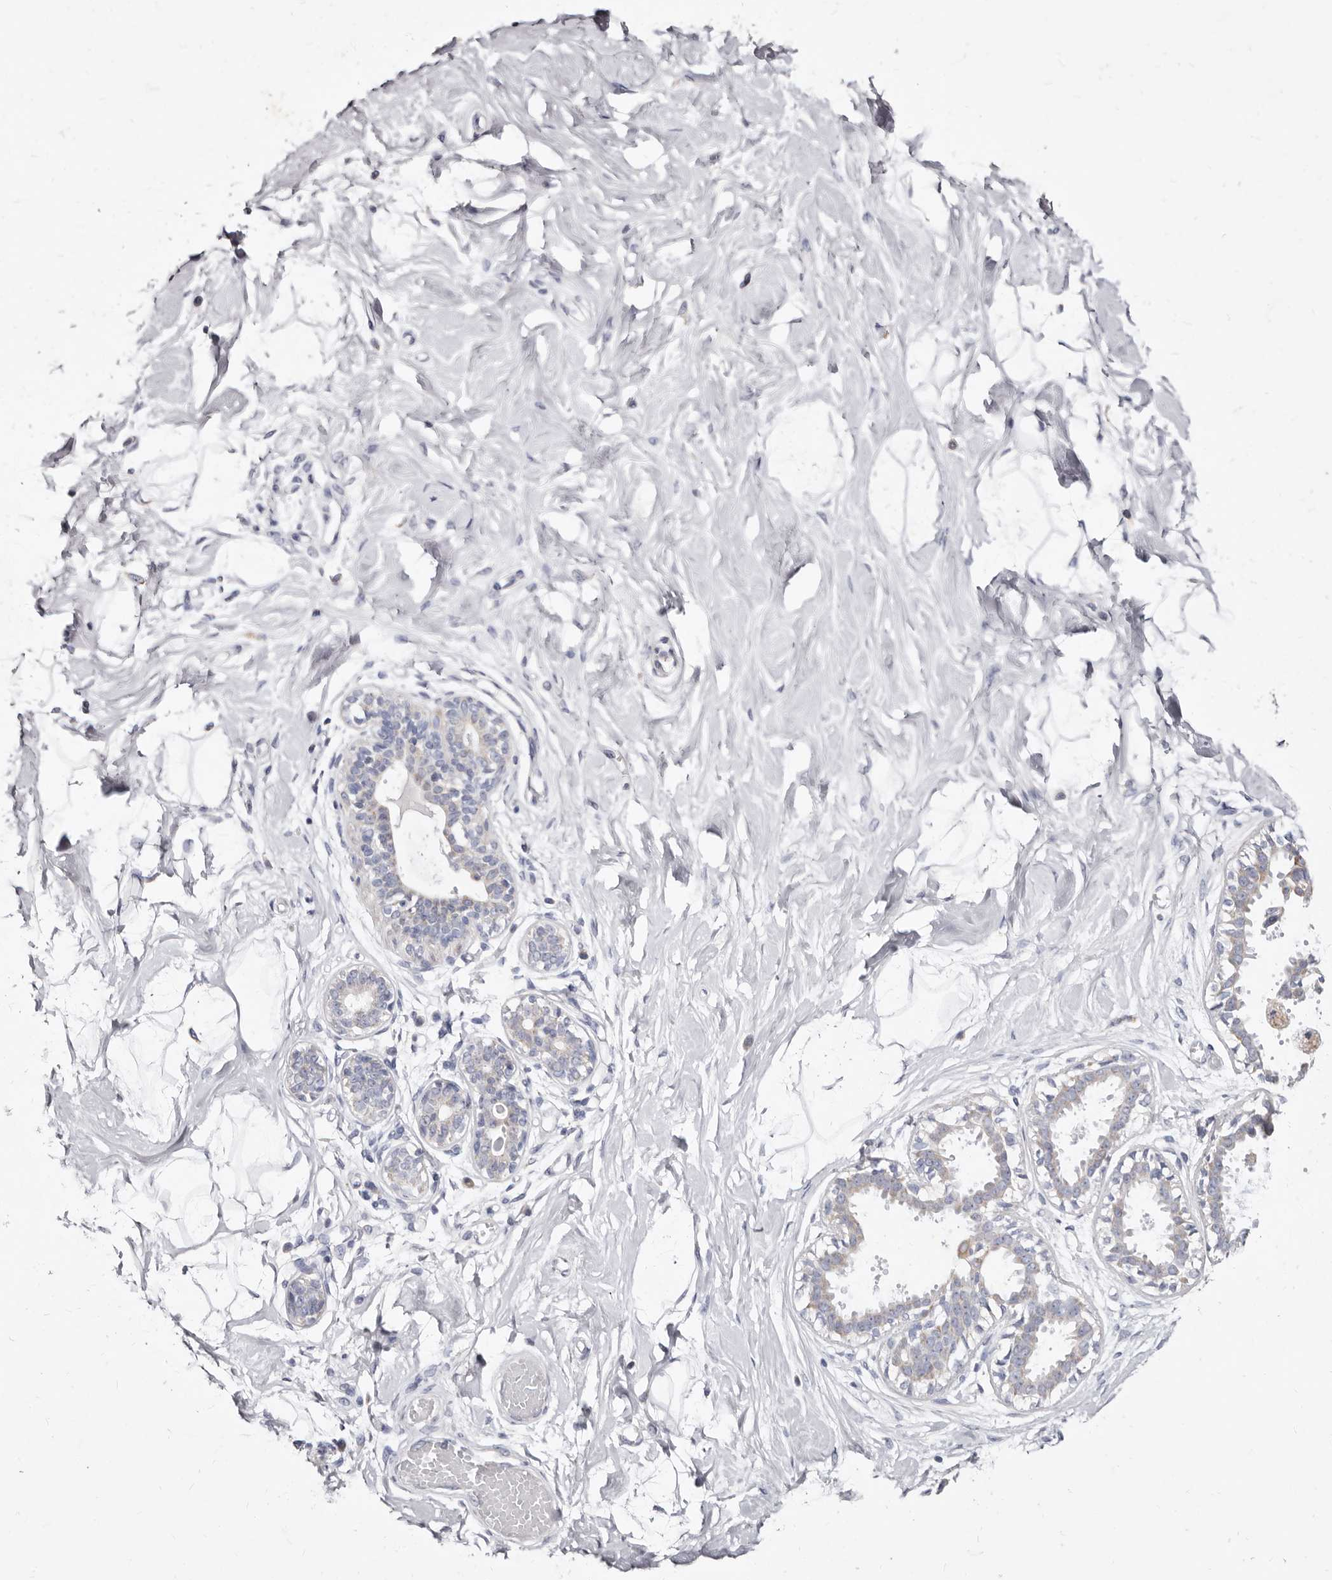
{"staining": {"intensity": "negative", "quantity": "none", "location": "none"}, "tissue": "breast", "cell_type": "Adipocytes", "image_type": "normal", "snomed": [{"axis": "morphology", "description": "Normal tissue, NOS"}, {"axis": "topography", "description": "Breast"}], "caption": "There is no significant staining in adipocytes of breast. (Brightfield microscopy of DAB immunohistochemistry (IHC) at high magnification).", "gene": "CYP2E1", "patient": {"sex": "female", "age": 45}}